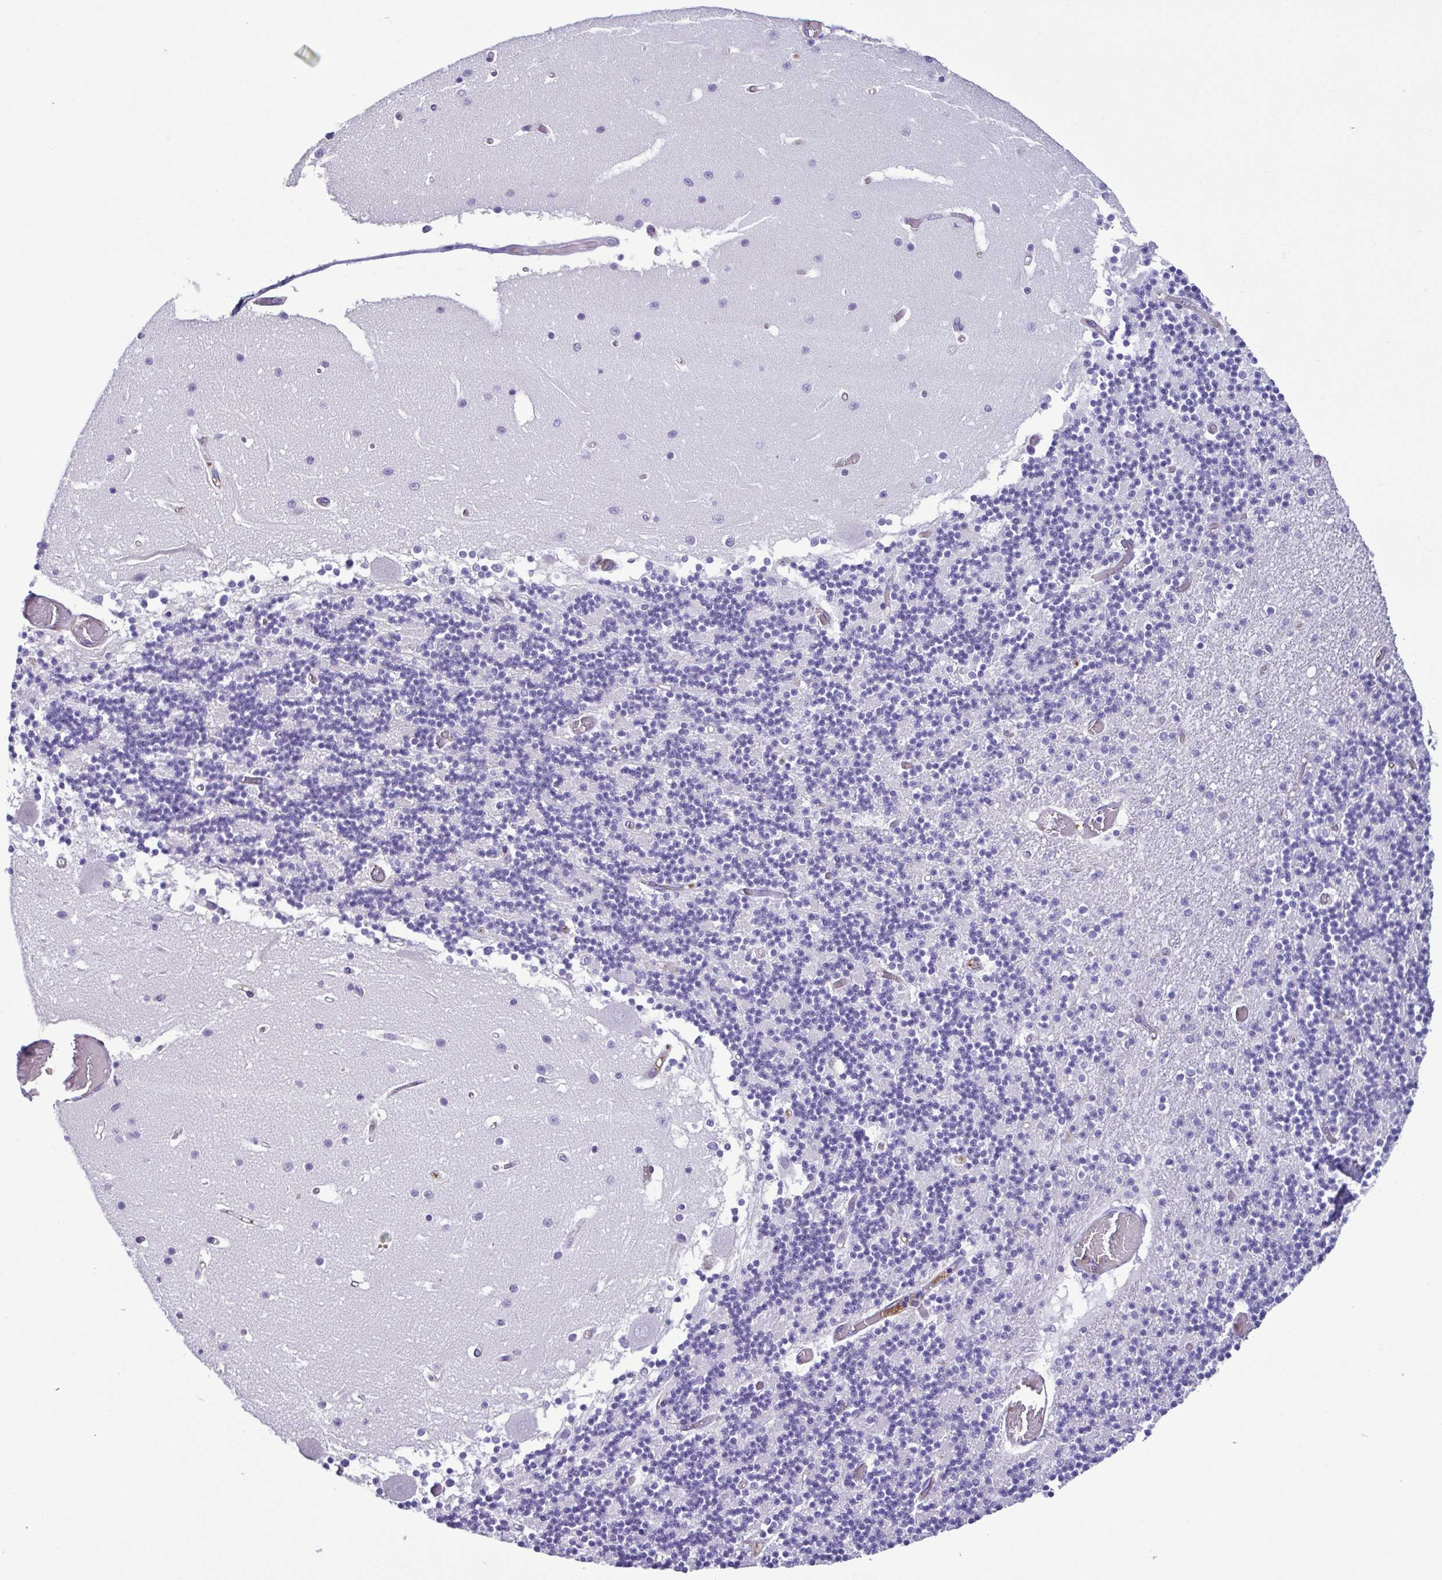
{"staining": {"intensity": "negative", "quantity": "none", "location": "none"}, "tissue": "cerebellum", "cell_type": "Cells in granular layer", "image_type": "normal", "snomed": [{"axis": "morphology", "description": "Normal tissue, NOS"}, {"axis": "topography", "description": "Cerebellum"}], "caption": "High magnification brightfield microscopy of unremarkable cerebellum stained with DAB (3,3'-diaminobenzidine) (brown) and counterstained with hematoxylin (blue): cells in granular layer show no significant positivity. (DAB (3,3'-diaminobenzidine) immunohistochemistry, high magnification).", "gene": "CYP11B1", "patient": {"sex": "female", "age": 28}}